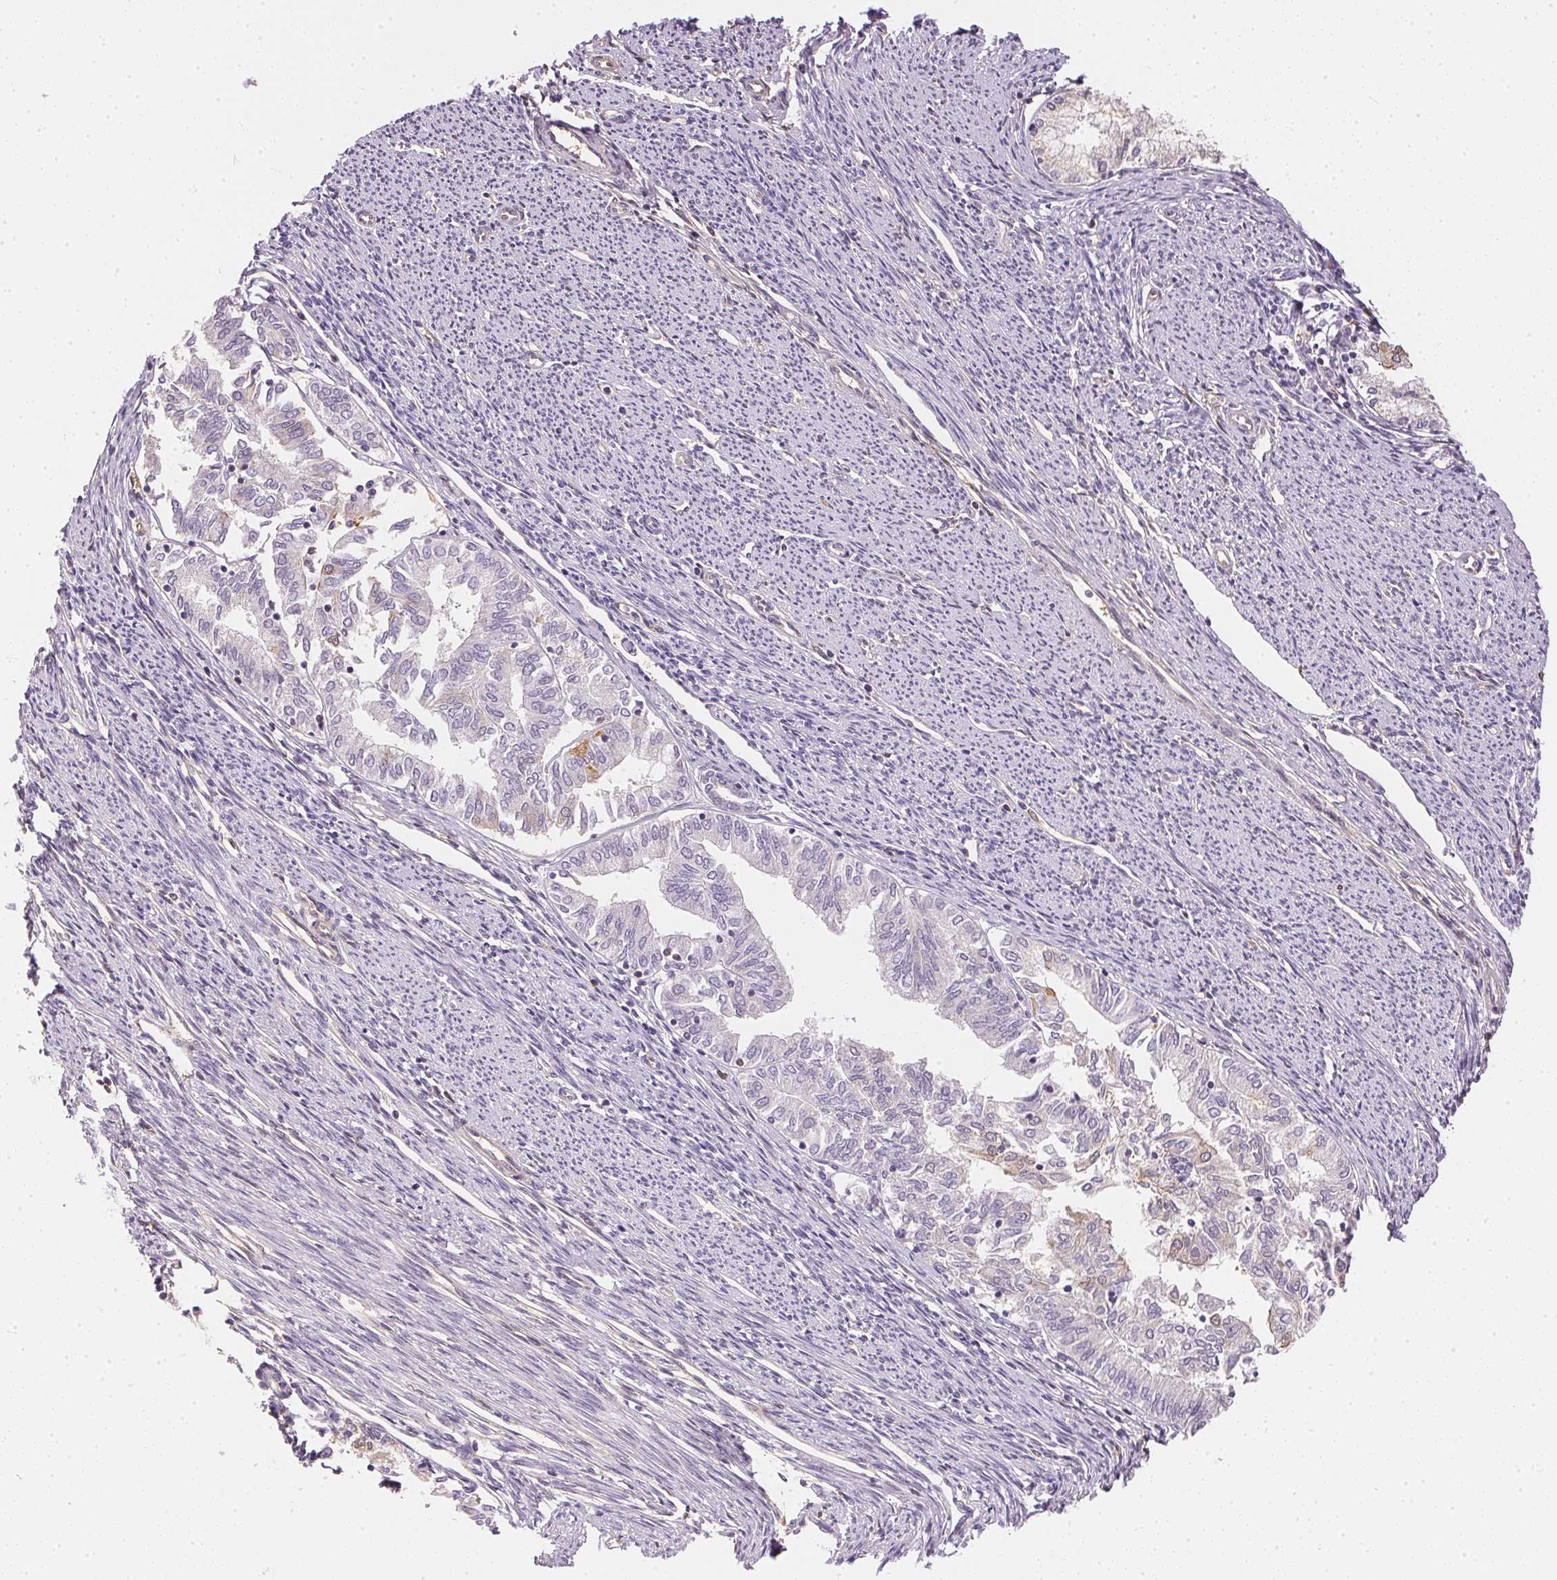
{"staining": {"intensity": "negative", "quantity": "none", "location": "none"}, "tissue": "endometrial cancer", "cell_type": "Tumor cells", "image_type": "cancer", "snomed": [{"axis": "morphology", "description": "Adenocarcinoma, NOS"}, {"axis": "topography", "description": "Endometrium"}], "caption": "Tumor cells show no significant positivity in endometrial cancer (adenocarcinoma). (DAB immunohistochemistry with hematoxylin counter stain).", "gene": "S100A3", "patient": {"sex": "female", "age": 79}}